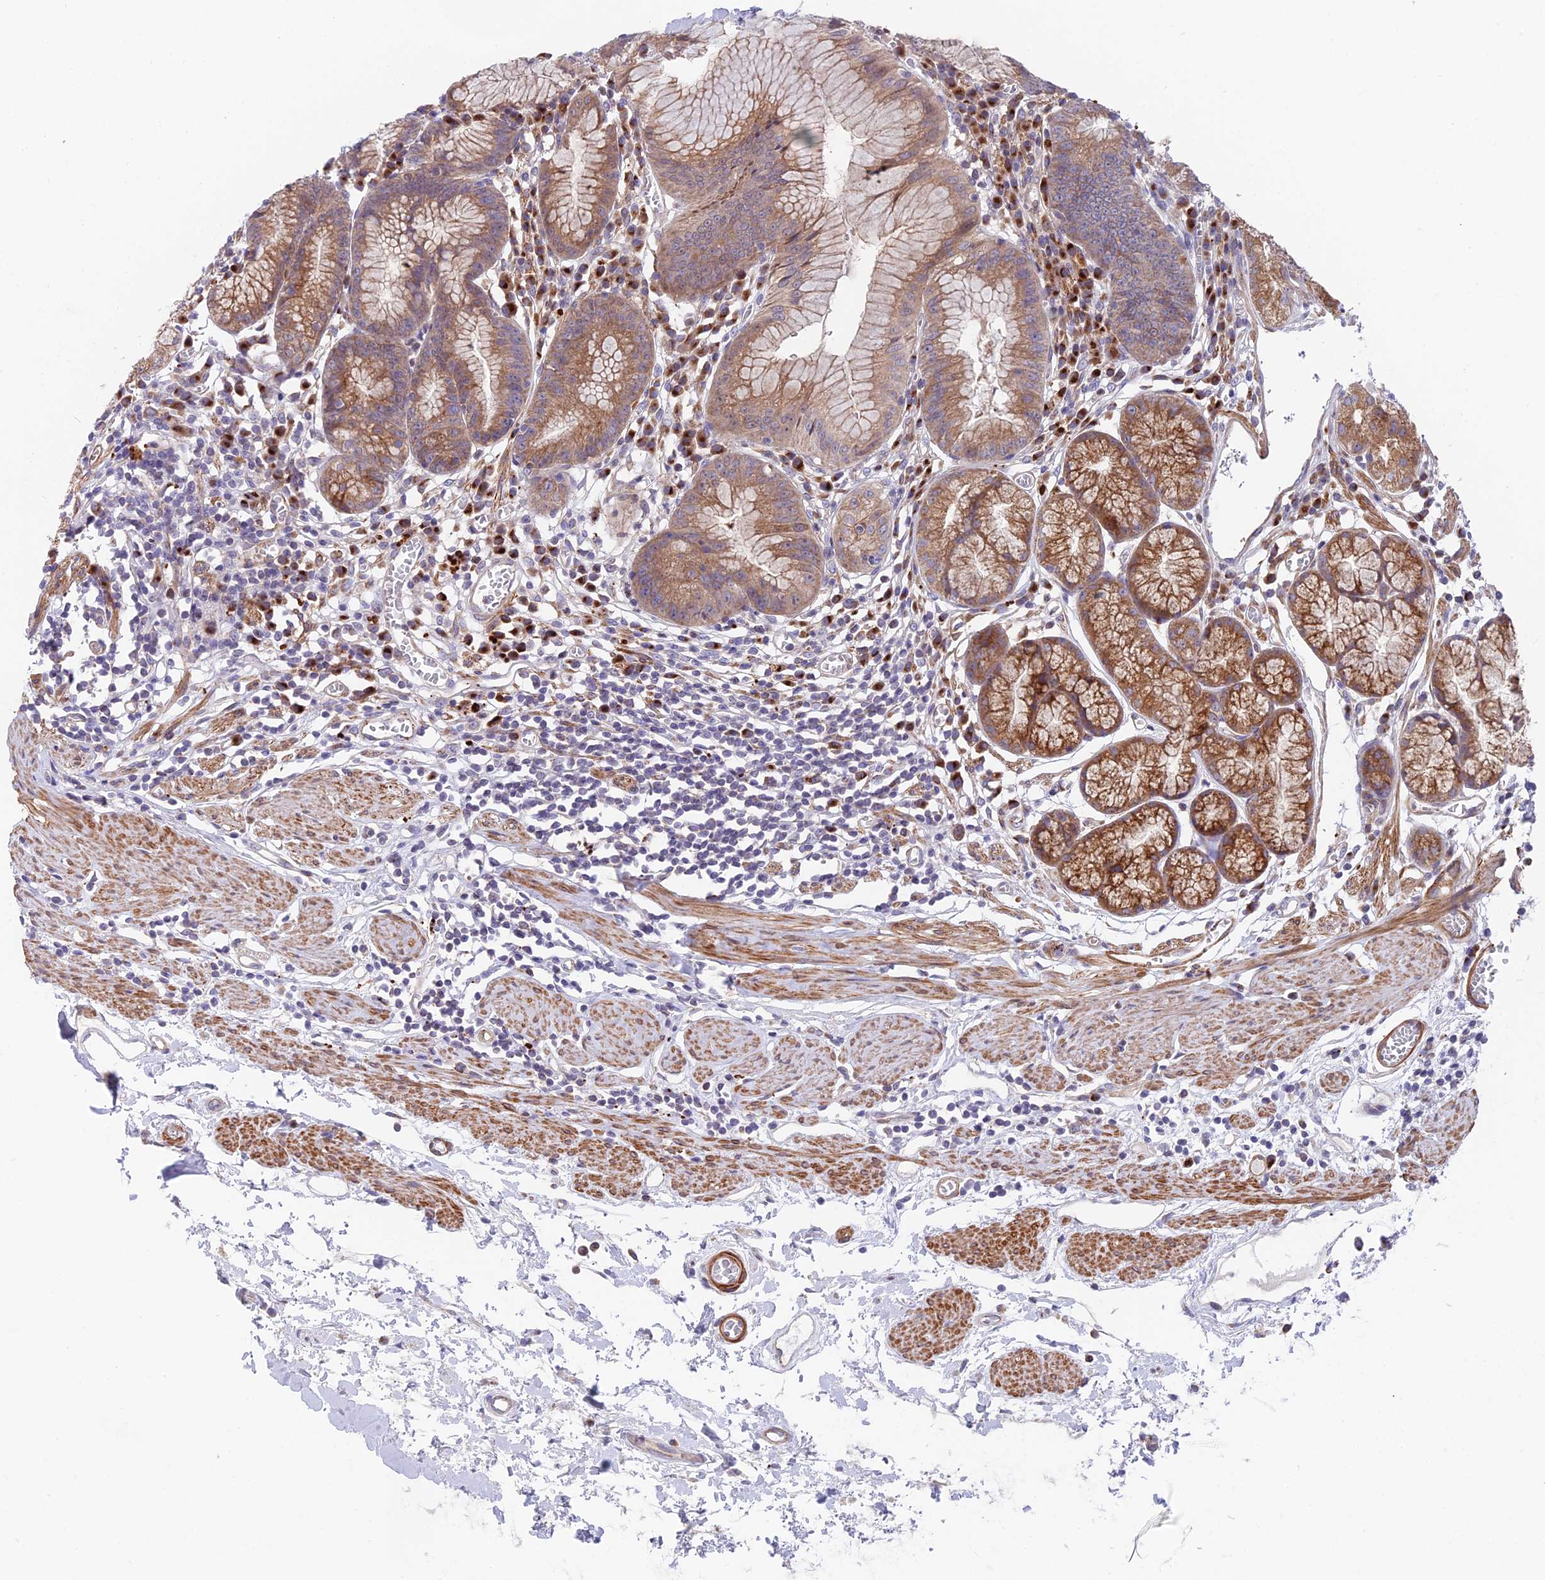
{"staining": {"intensity": "moderate", "quantity": ">75%", "location": "cytoplasmic/membranous"}, "tissue": "stomach", "cell_type": "Glandular cells", "image_type": "normal", "snomed": [{"axis": "morphology", "description": "Normal tissue, NOS"}, {"axis": "topography", "description": "Stomach"}], "caption": "Protein staining of normal stomach reveals moderate cytoplasmic/membranous staining in approximately >75% of glandular cells.", "gene": "TBC1D20", "patient": {"sex": "male", "age": 55}}